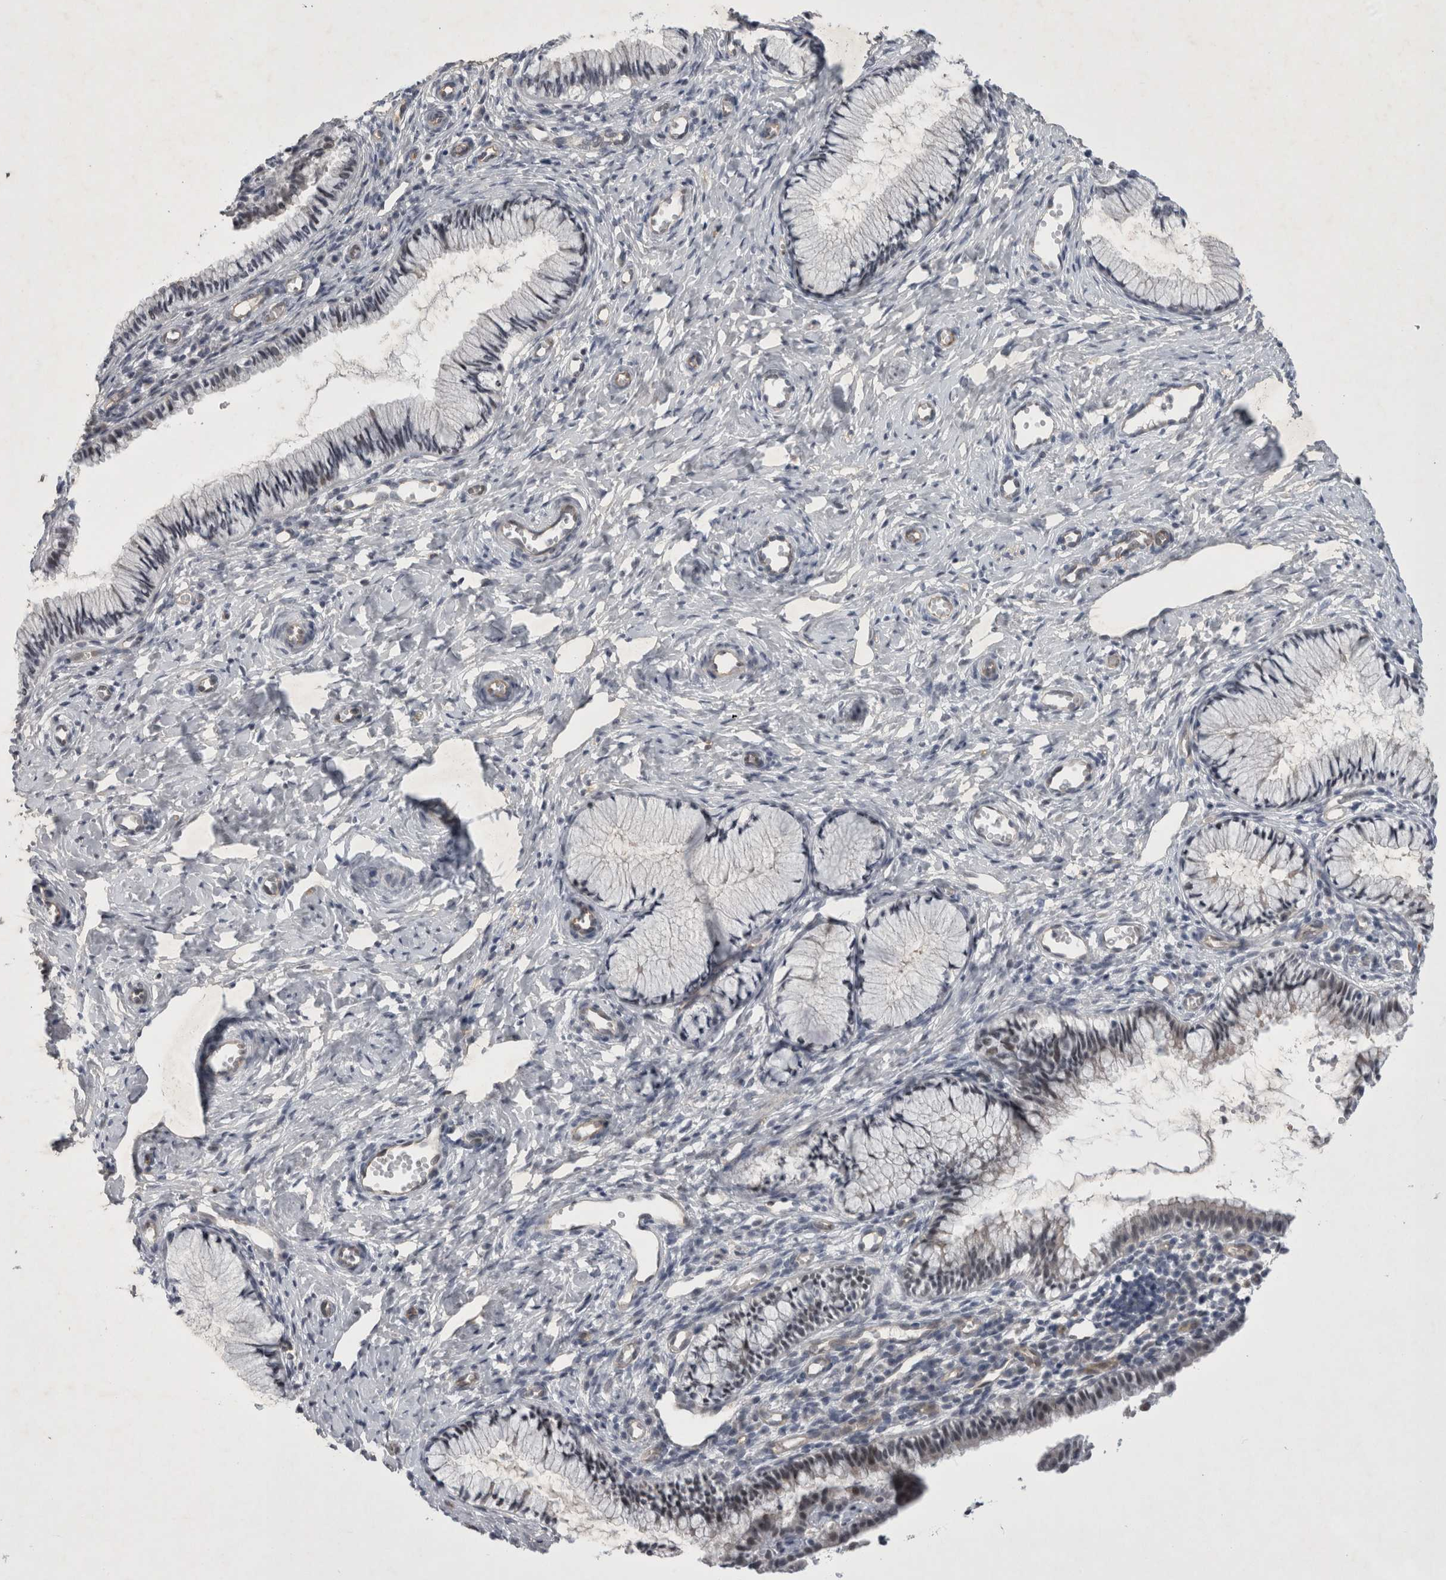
{"staining": {"intensity": "negative", "quantity": "none", "location": "none"}, "tissue": "cervix", "cell_type": "Glandular cells", "image_type": "normal", "snomed": [{"axis": "morphology", "description": "Normal tissue, NOS"}, {"axis": "topography", "description": "Cervix"}], "caption": "The IHC histopathology image has no significant staining in glandular cells of cervix. (DAB immunohistochemistry (IHC) visualized using brightfield microscopy, high magnification).", "gene": "PARP11", "patient": {"sex": "female", "age": 27}}